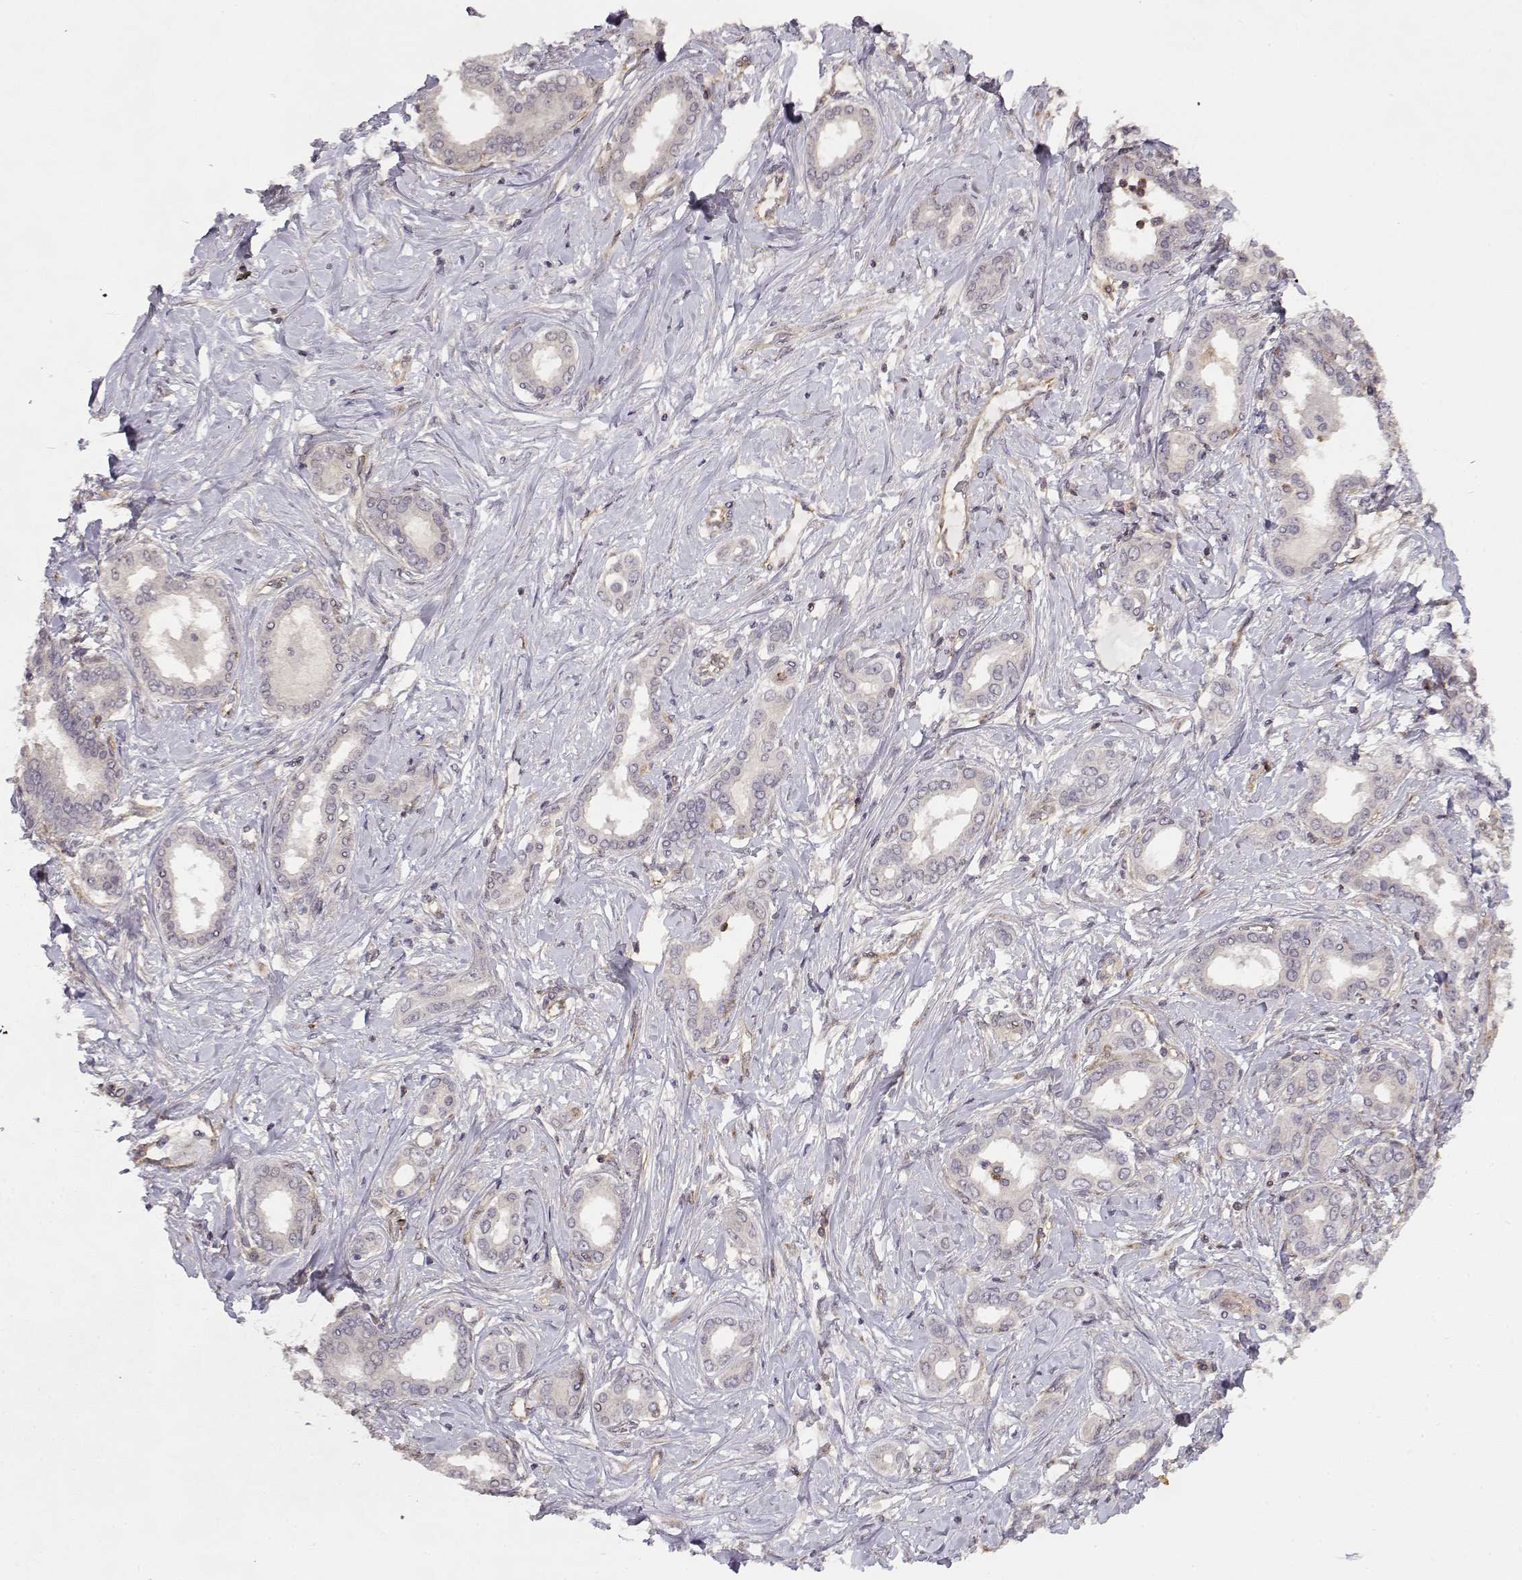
{"staining": {"intensity": "negative", "quantity": "none", "location": "none"}, "tissue": "liver cancer", "cell_type": "Tumor cells", "image_type": "cancer", "snomed": [{"axis": "morphology", "description": "Cholangiocarcinoma"}, {"axis": "topography", "description": "Liver"}], "caption": "An immunohistochemistry micrograph of liver cancer (cholangiocarcinoma) is shown. There is no staining in tumor cells of liver cancer (cholangiocarcinoma).", "gene": "IFITM1", "patient": {"sex": "female", "age": 47}}